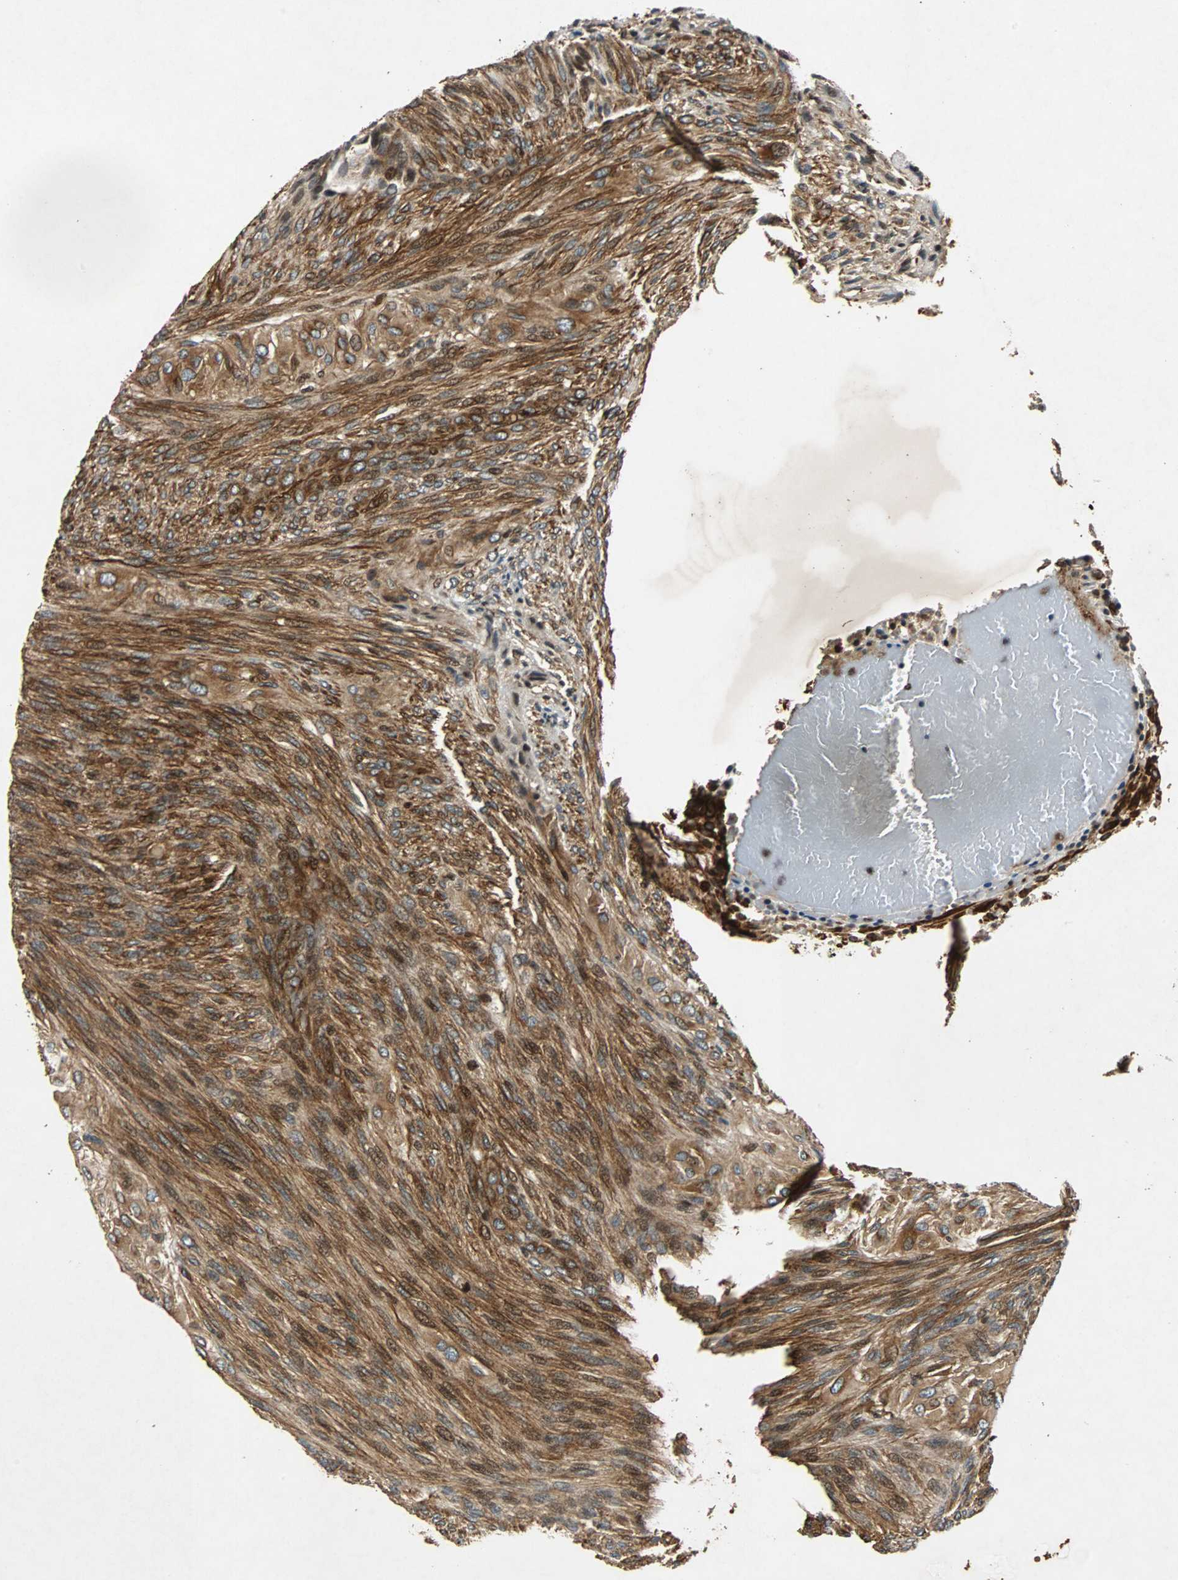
{"staining": {"intensity": "strong", "quantity": ">75%", "location": "cytoplasmic/membranous"}, "tissue": "glioma", "cell_type": "Tumor cells", "image_type": "cancer", "snomed": [{"axis": "morphology", "description": "Glioma, malignant, High grade"}, {"axis": "topography", "description": "Cerebral cortex"}], "caption": "Brown immunohistochemical staining in glioma exhibits strong cytoplasmic/membranous expression in approximately >75% of tumor cells.", "gene": "TUBA4A", "patient": {"sex": "female", "age": 55}}